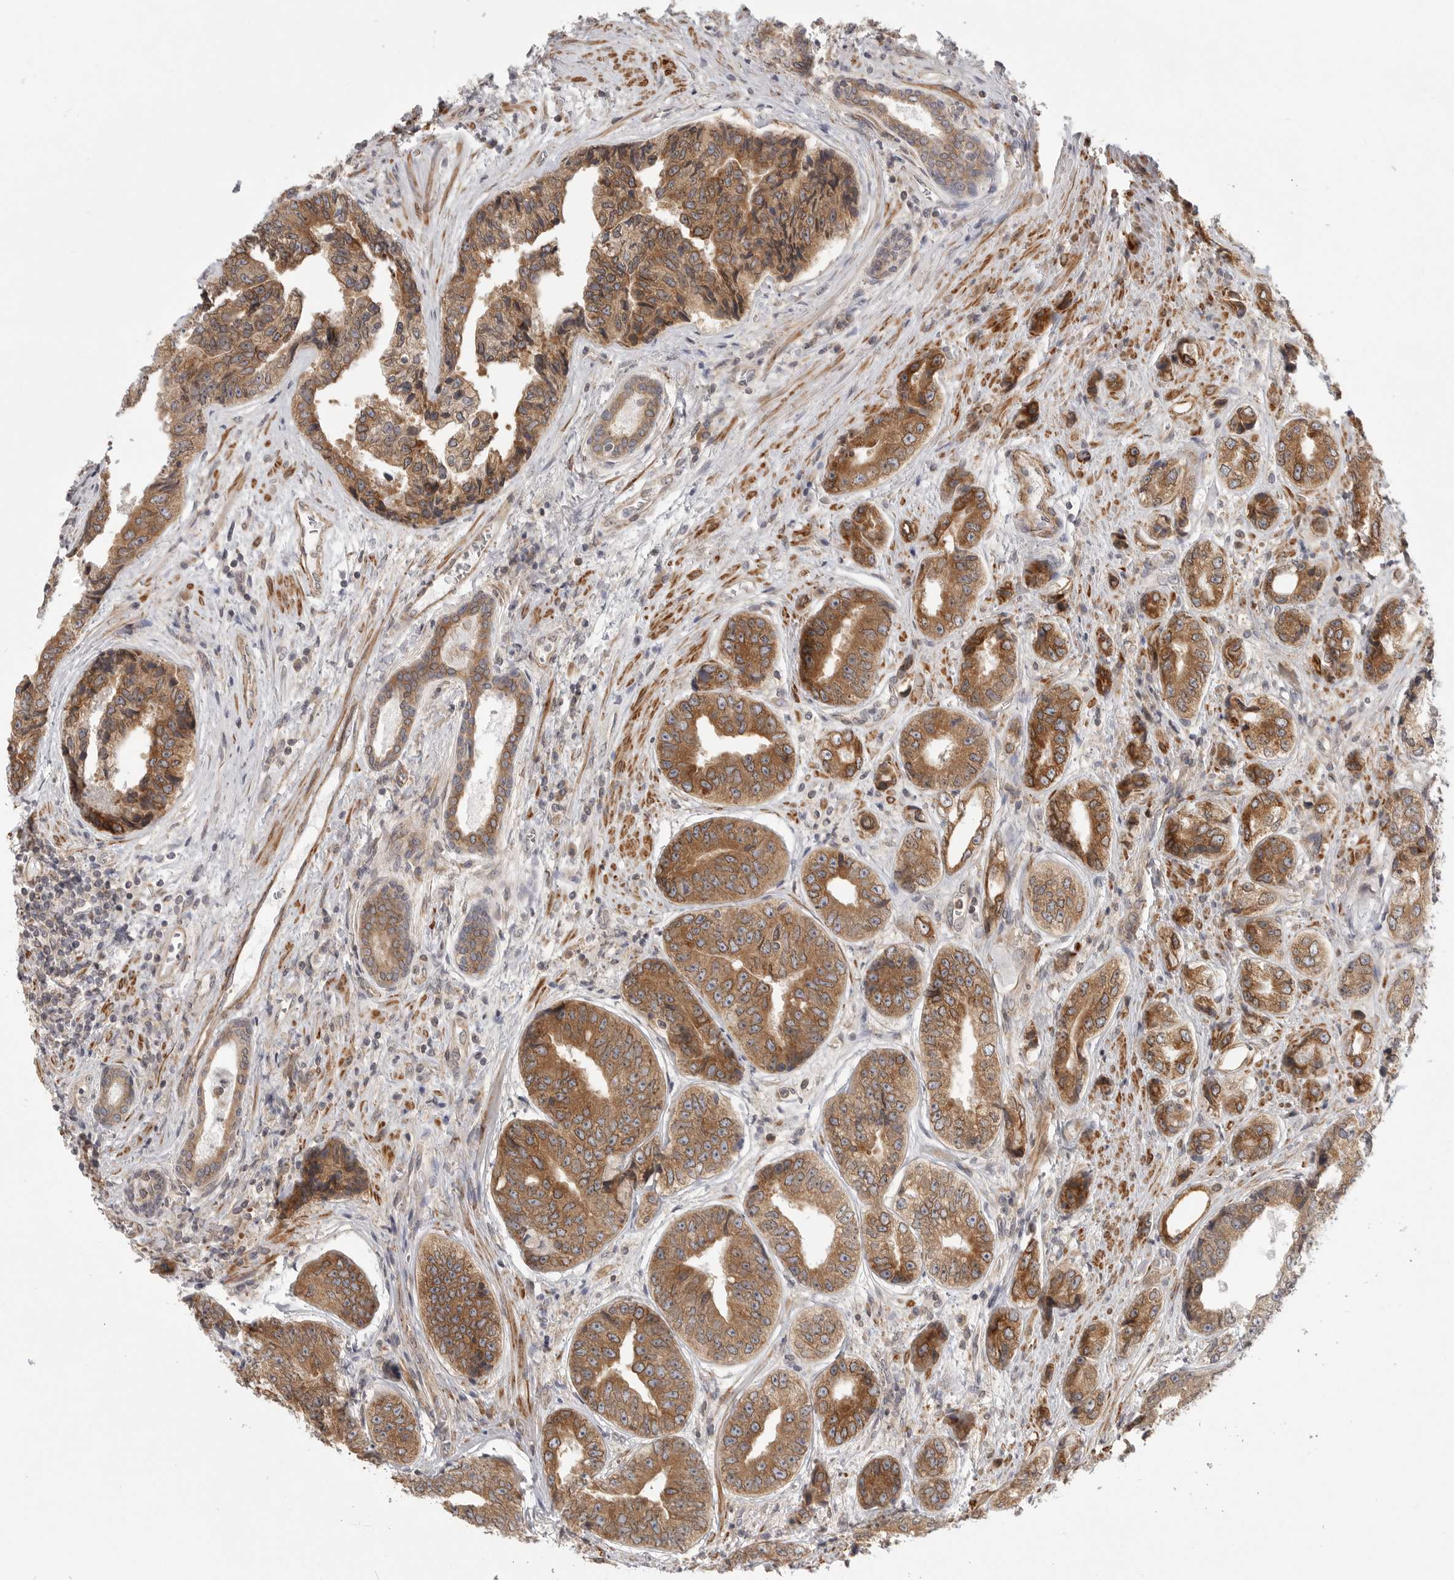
{"staining": {"intensity": "moderate", "quantity": ">75%", "location": "cytoplasmic/membranous"}, "tissue": "prostate cancer", "cell_type": "Tumor cells", "image_type": "cancer", "snomed": [{"axis": "morphology", "description": "Adenocarcinoma, High grade"}, {"axis": "topography", "description": "Prostate"}], "caption": "Immunohistochemistry (DAB) staining of prostate cancer exhibits moderate cytoplasmic/membranous protein staining in approximately >75% of tumor cells.", "gene": "CERS2", "patient": {"sex": "male", "age": 61}}